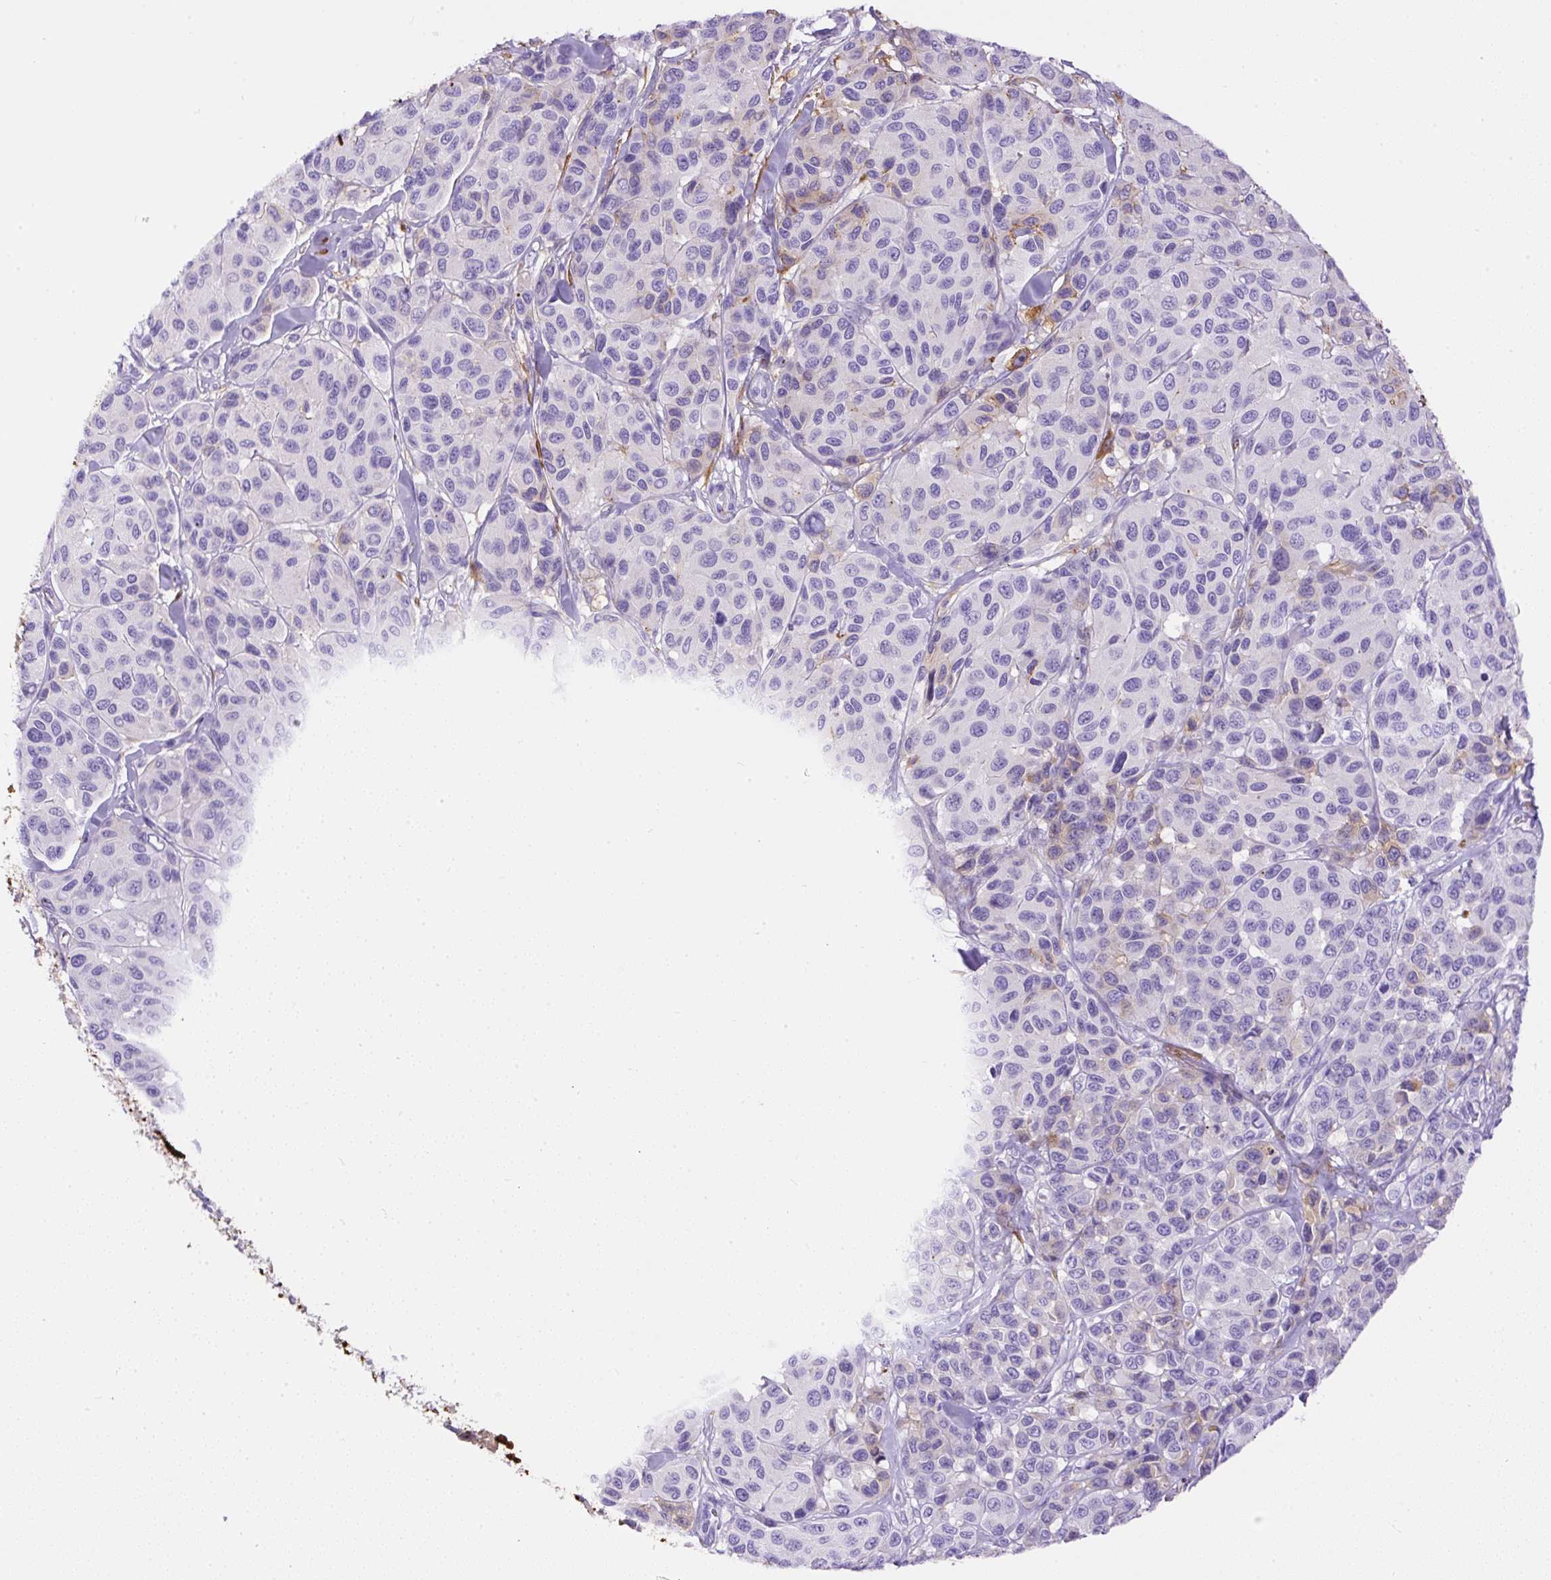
{"staining": {"intensity": "negative", "quantity": "none", "location": "none"}, "tissue": "melanoma", "cell_type": "Tumor cells", "image_type": "cancer", "snomed": [{"axis": "morphology", "description": "Malignant melanoma, NOS"}, {"axis": "topography", "description": "Skin"}], "caption": "Micrograph shows no significant protein expression in tumor cells of malignant melanoma. Nuclei are stained in blue.", "gene": "APCS", "patient": {"sex": "female", "age": 66}}